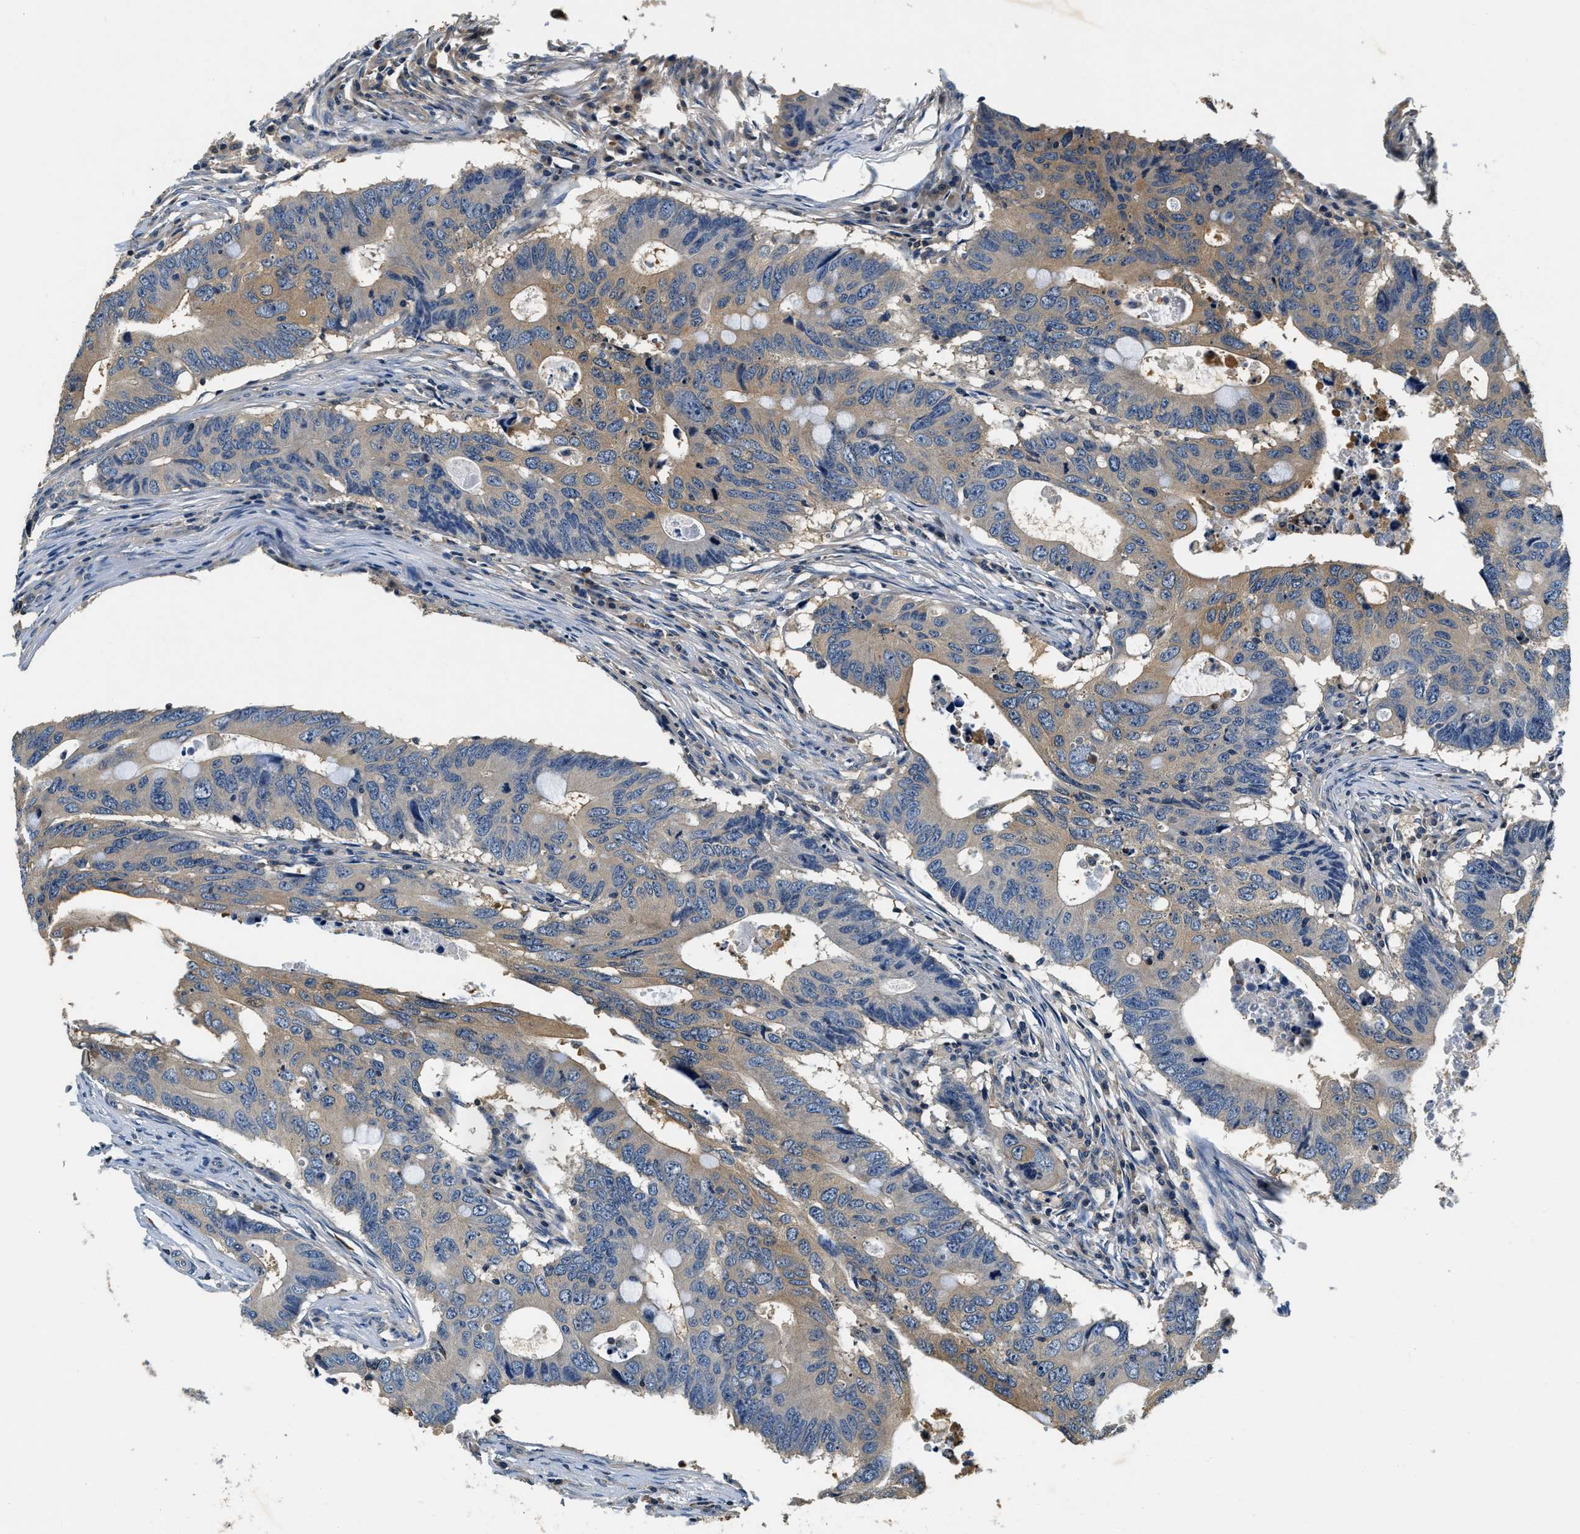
{"staining": {"intensity": "moderate", "quantity": ">75%", "location": "cytoplasmic/membranous"}, "tissue": "colorectal cancer", "cell_type": "Tumor cells", "image_type": "cancer", "snomed": [{"axis": "morphology", "description": "Adenocarcinoma, NOS"}, {"axis": "topography", "description": "Colon"}], "caption": "Brown immunohistochemical staining in adenocarcinoma (colorectal) demonstrates moderate cytoplasmic/membranous positivity in about >75% of tumor cells. The protein of interest is shown in brown color, while the nuclei are stained blue.", "gene": "RESF1", "patient": {"sex": "male", "age": 71}}